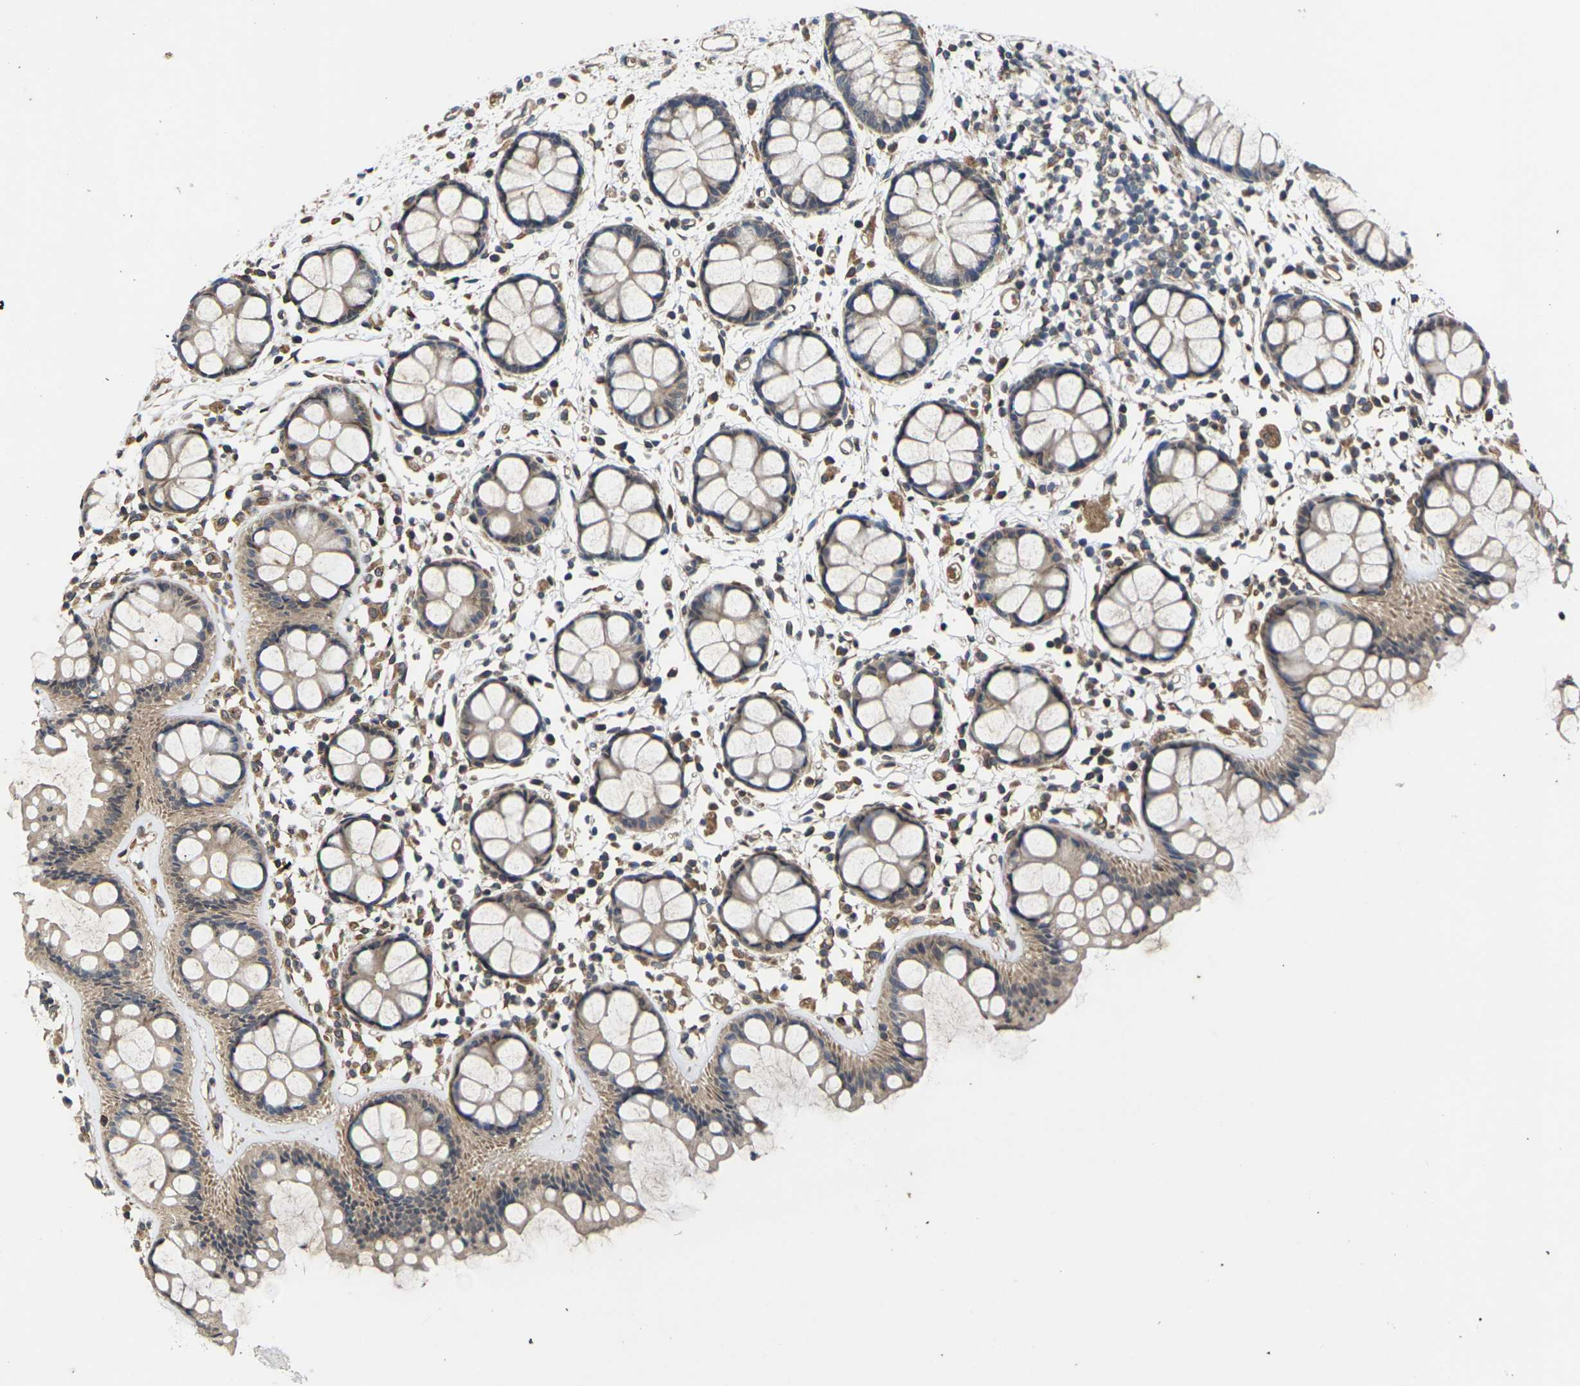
{"staining": {"intensity": "moderate", "quantity": ">75%", "location": "cytoplasmic/membranous"}, "tissue": "rectum", "cell_type": "Glandular cells", "image_type": "normal", "snomed": [{"axis": "morphology", "description": "Normal tissue, NOS"}, {"axis": "topography", "description": "Rectum"}], "caption": "IHC image of benign rectum: human rectum stained using IHC exhibits medium levels of moderate protein expression localized specifically in the cytoplasmic/membranous of glandular cells, appearing as a cytoplasmic/membranous brown color.", "gene": "DKK2", "patient": {"sex": "female", "age": 66}}